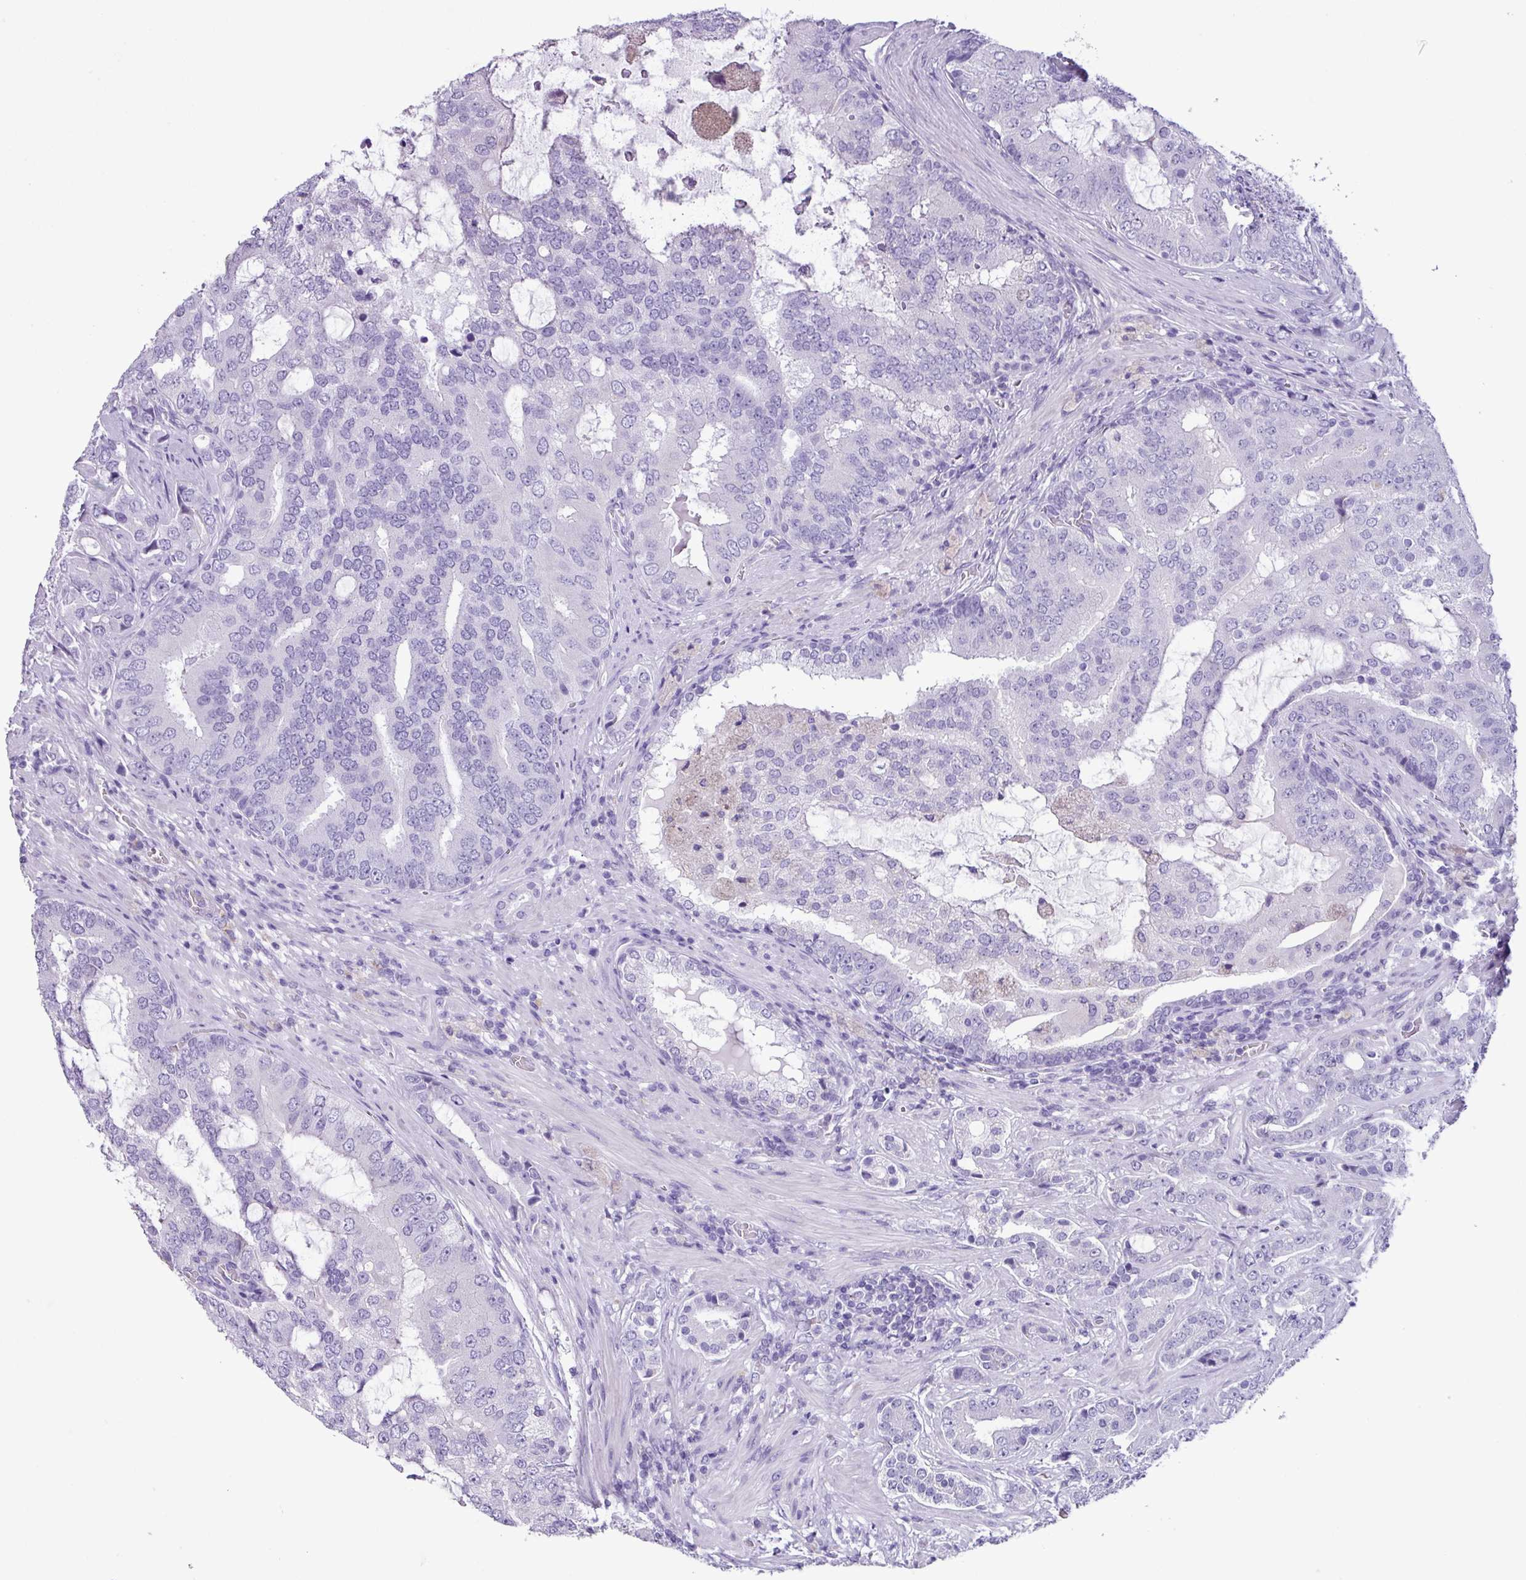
{"staining": {"intensity": "negative", "quantity": "none", "location": "none"}, "tissue": "prostate cancer", "cell_type": "Tumor cells", "image_type": "cancer", "snomed": [{"axis": "morphology", "description": "Adenocarcinoma, High grade"}, {"axis": "topography", "description": "Prostate"}], "caption": "A micrograph of adenocarcinoma (high-grade) (prostate) stained for a protein demonstrates no brown staining in tumor cells. (DAB IHC with hematoxylin counter stain).", "gene": "AGO3", "patient": {"sex": "male", "age": 55}}